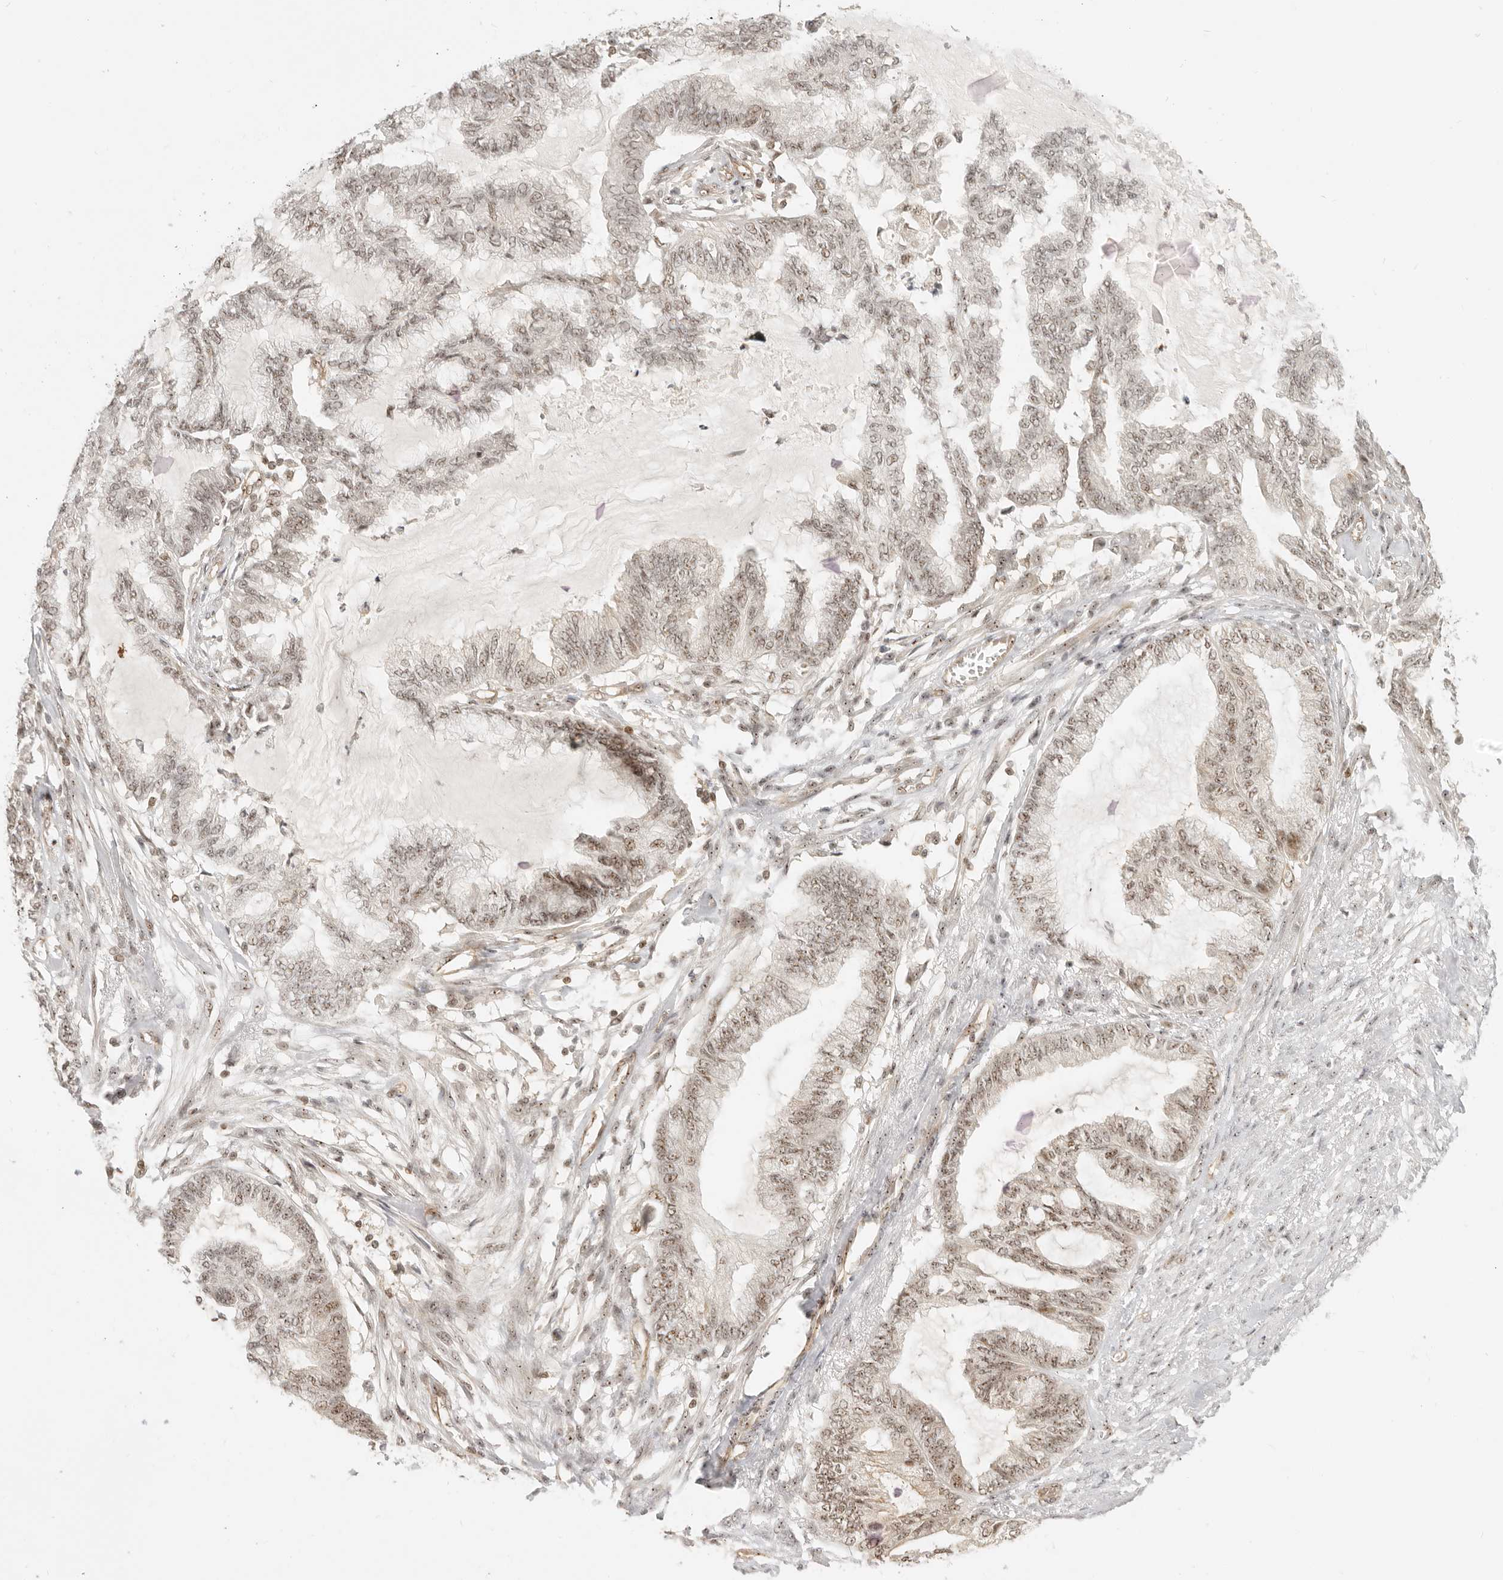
{"staining": {"intensity": "weak", "quantity": ">75%", "location": "nuclear"}, "tissue": "endometrial cancer", "cell_type": "Tumor cells", "image_type": "cancer", "snomed": [{"axis": "morphology", "description": "Adenocarcinoma, NOS"}, {"axis": "topography", "description": "Endometrium"}], "caption": "Human endometrial adenocarcinoma stained with a brown dye reveals weak nuclear positive staining in about >75% of tumor cells.", "gene": "BAP1", "patient": {"sex": "female", "age": 86}}